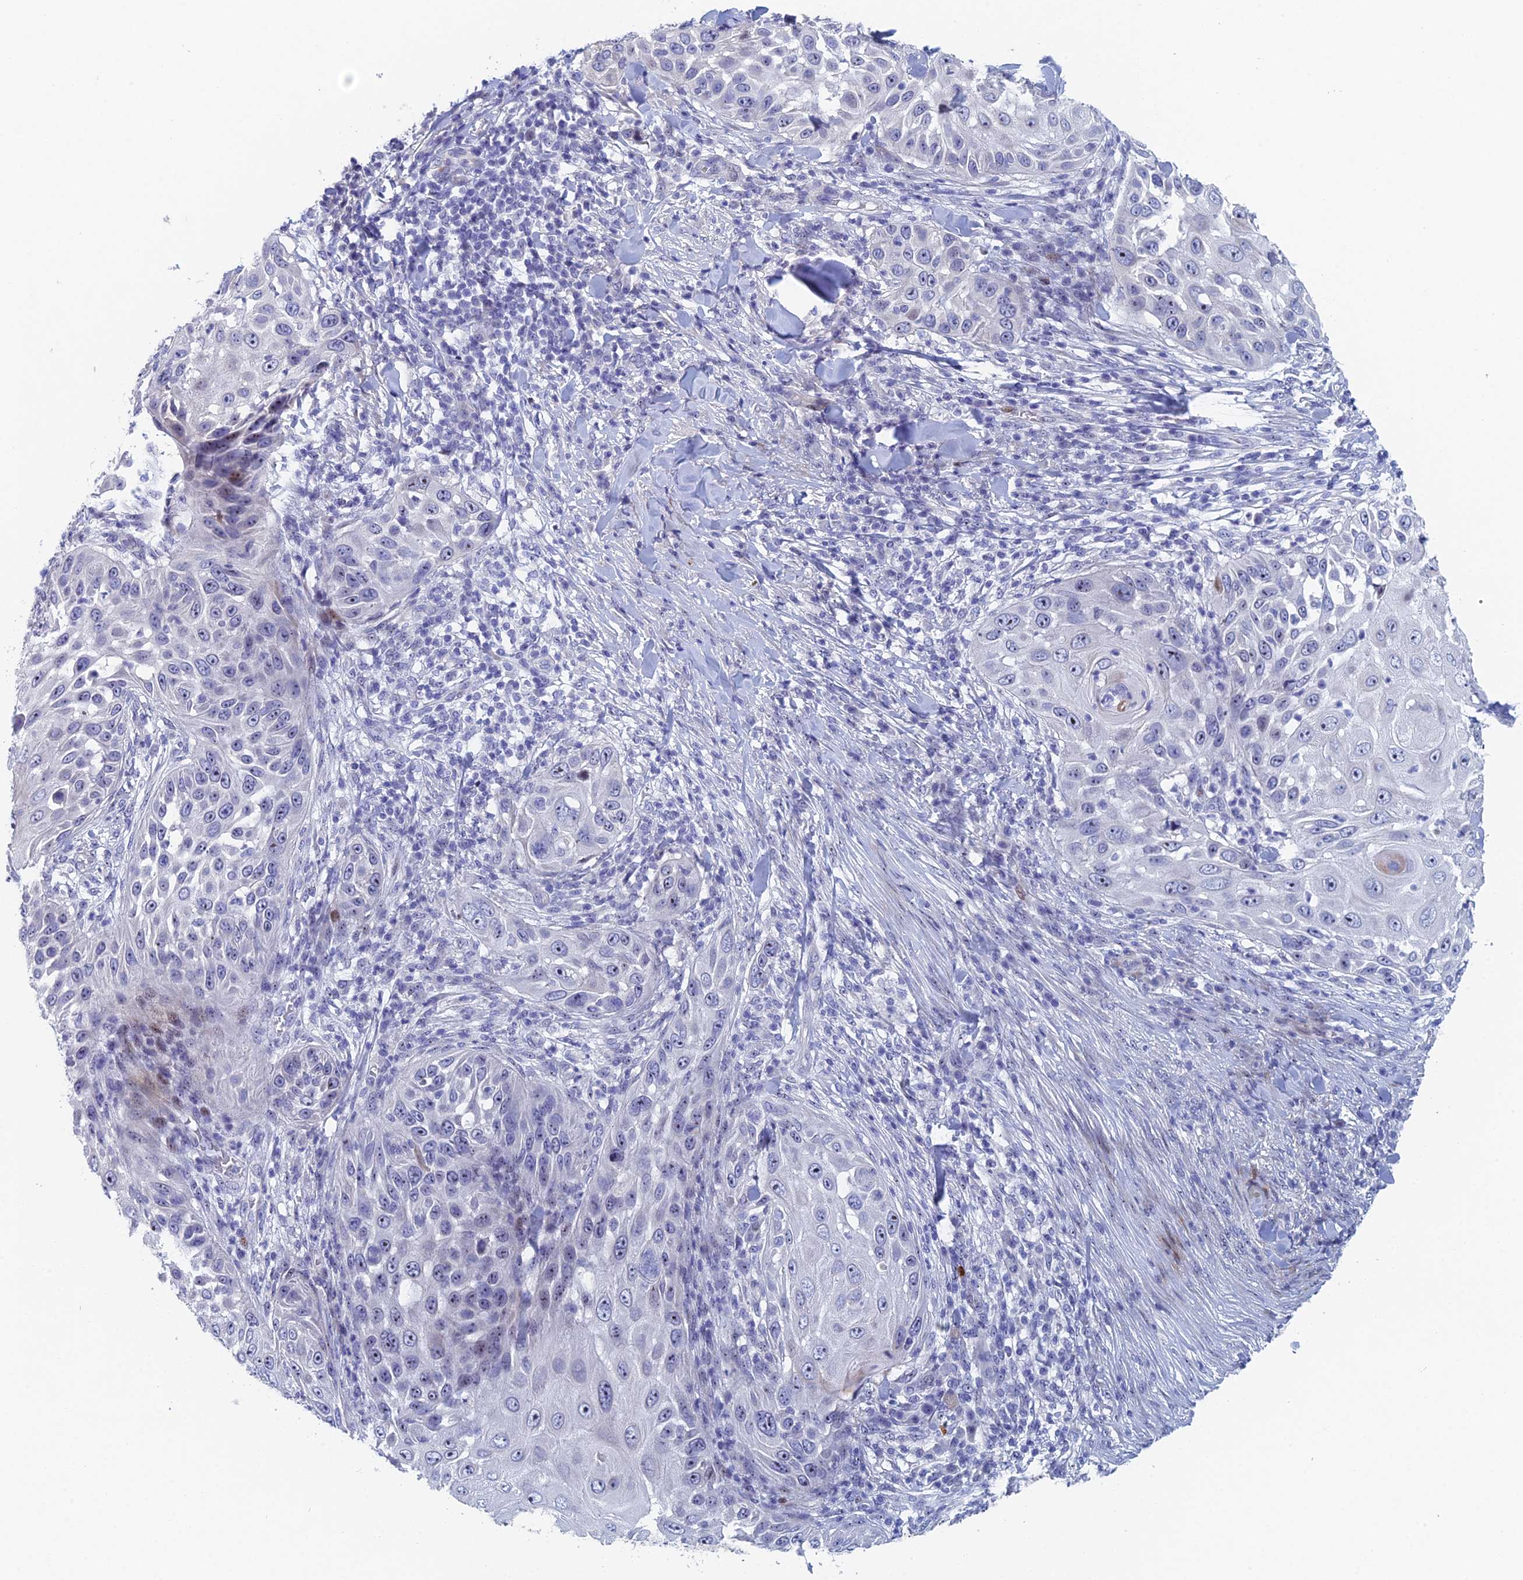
{"staining": {"intensity": "negative", "quantity": "none", "location": "none"}, "tissue": "skin cancer", "cell_type": "Tumor cells", "image_type": "cancer", "snomed": [{"axis": "morphology", "description": "Squamous cell carcinoma, NOS"}, {"axis": "topography", "description": "Skin"}], "caption": "Tumor cells are negative for protein expression in human skin cancer (squamous cell carcinoma).", "gene": "DRGX", "patient": {"sex": "female", "age": 44}}